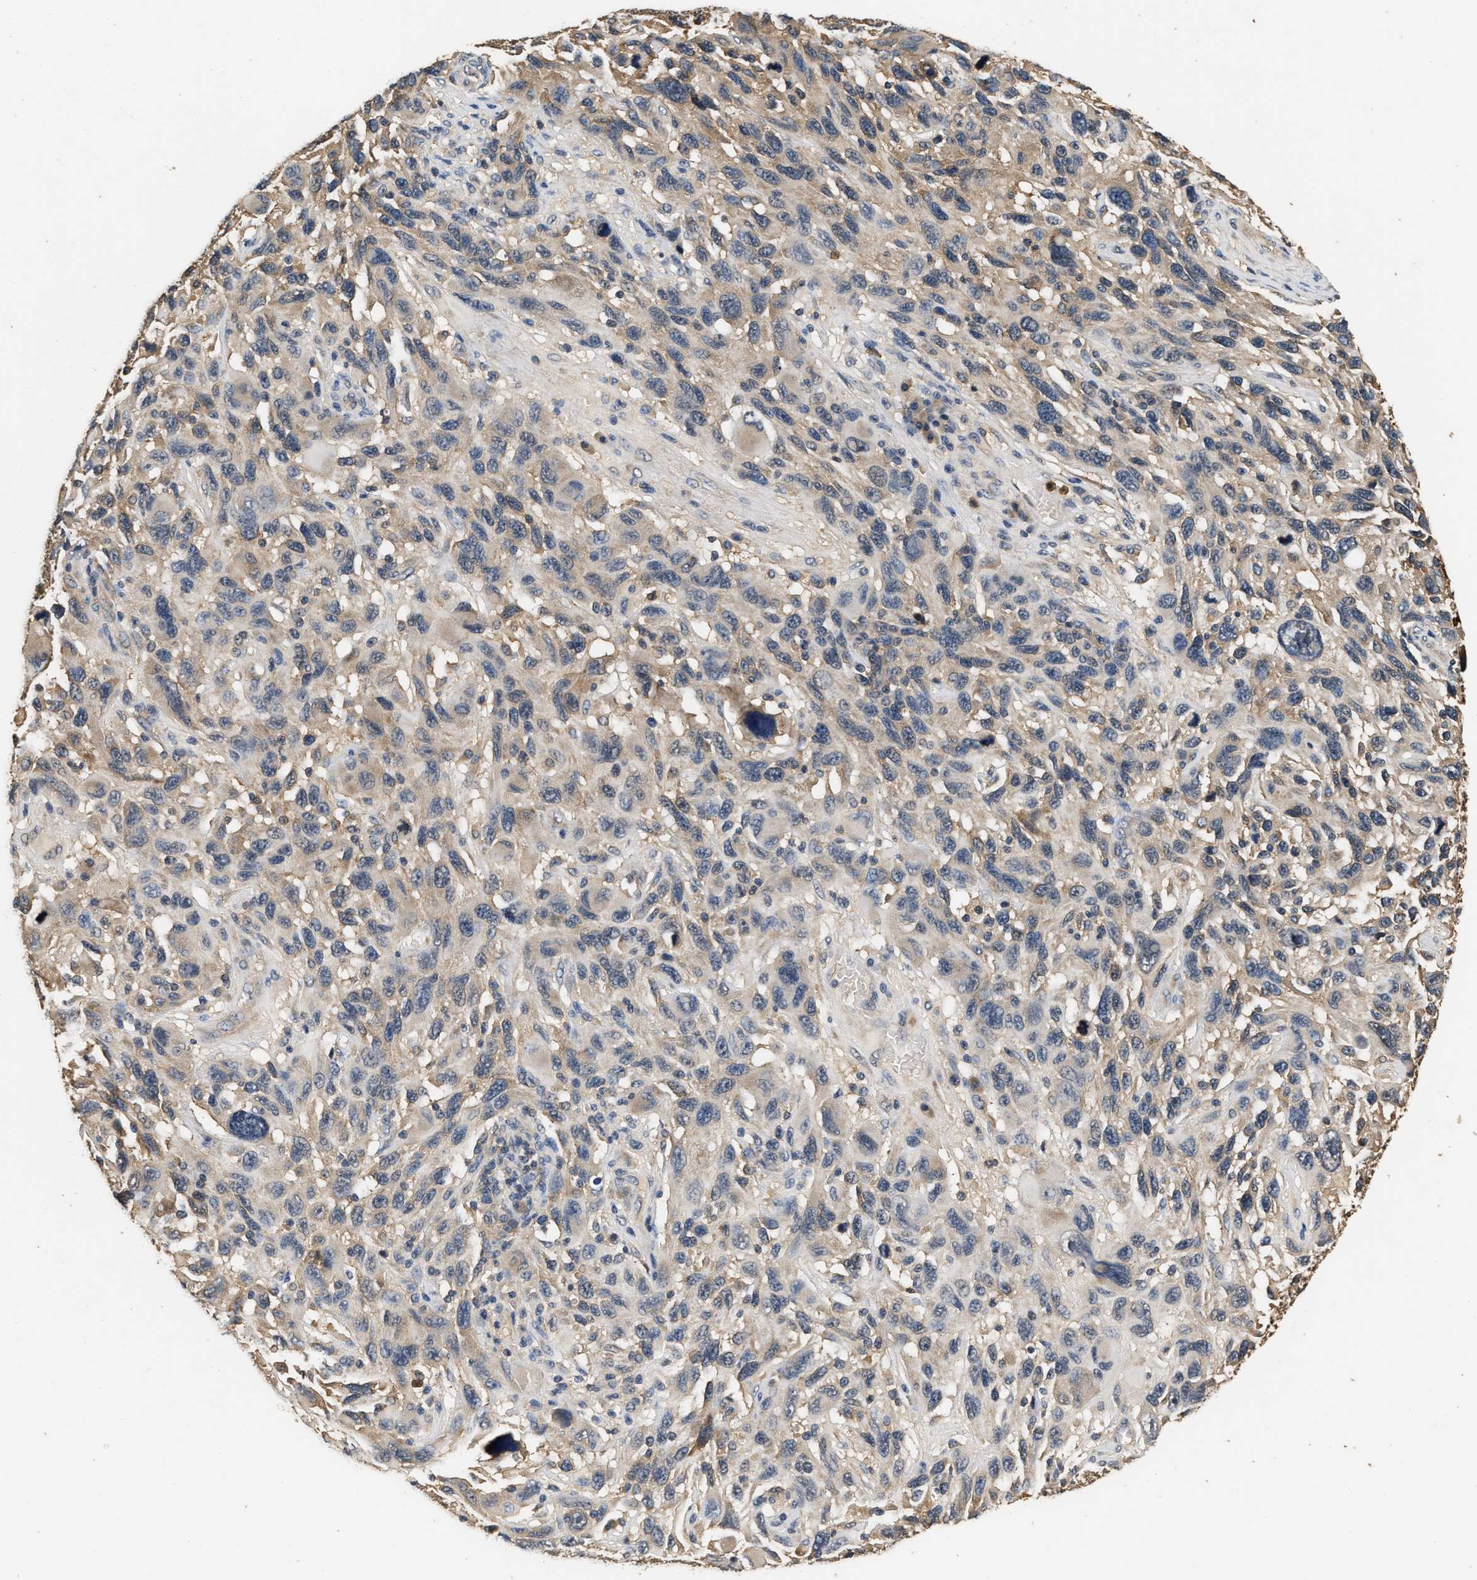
{"staining": {"intensity": "weak", "quantity": "<25%", "location": "cytoplasmic/membranous"}, "tissue": "melanoma", "cell_type": "Tumor cells", "image_type": "cancer", "snomed": [{"axis": "morphology", "description": "Malignant melanoma, NOS"}, {"axis": "topography", "description": "Skin"}], "caption": "Melanoma was stained to show a protein in brown. There is no significant expression in tumor cells. (DAB (3,3'-diaminobenzidine) IHC visualized using brightfield microscopy, high magnification).", "gene": "GPI", "patient": {"sex": "male", "age": 53}}